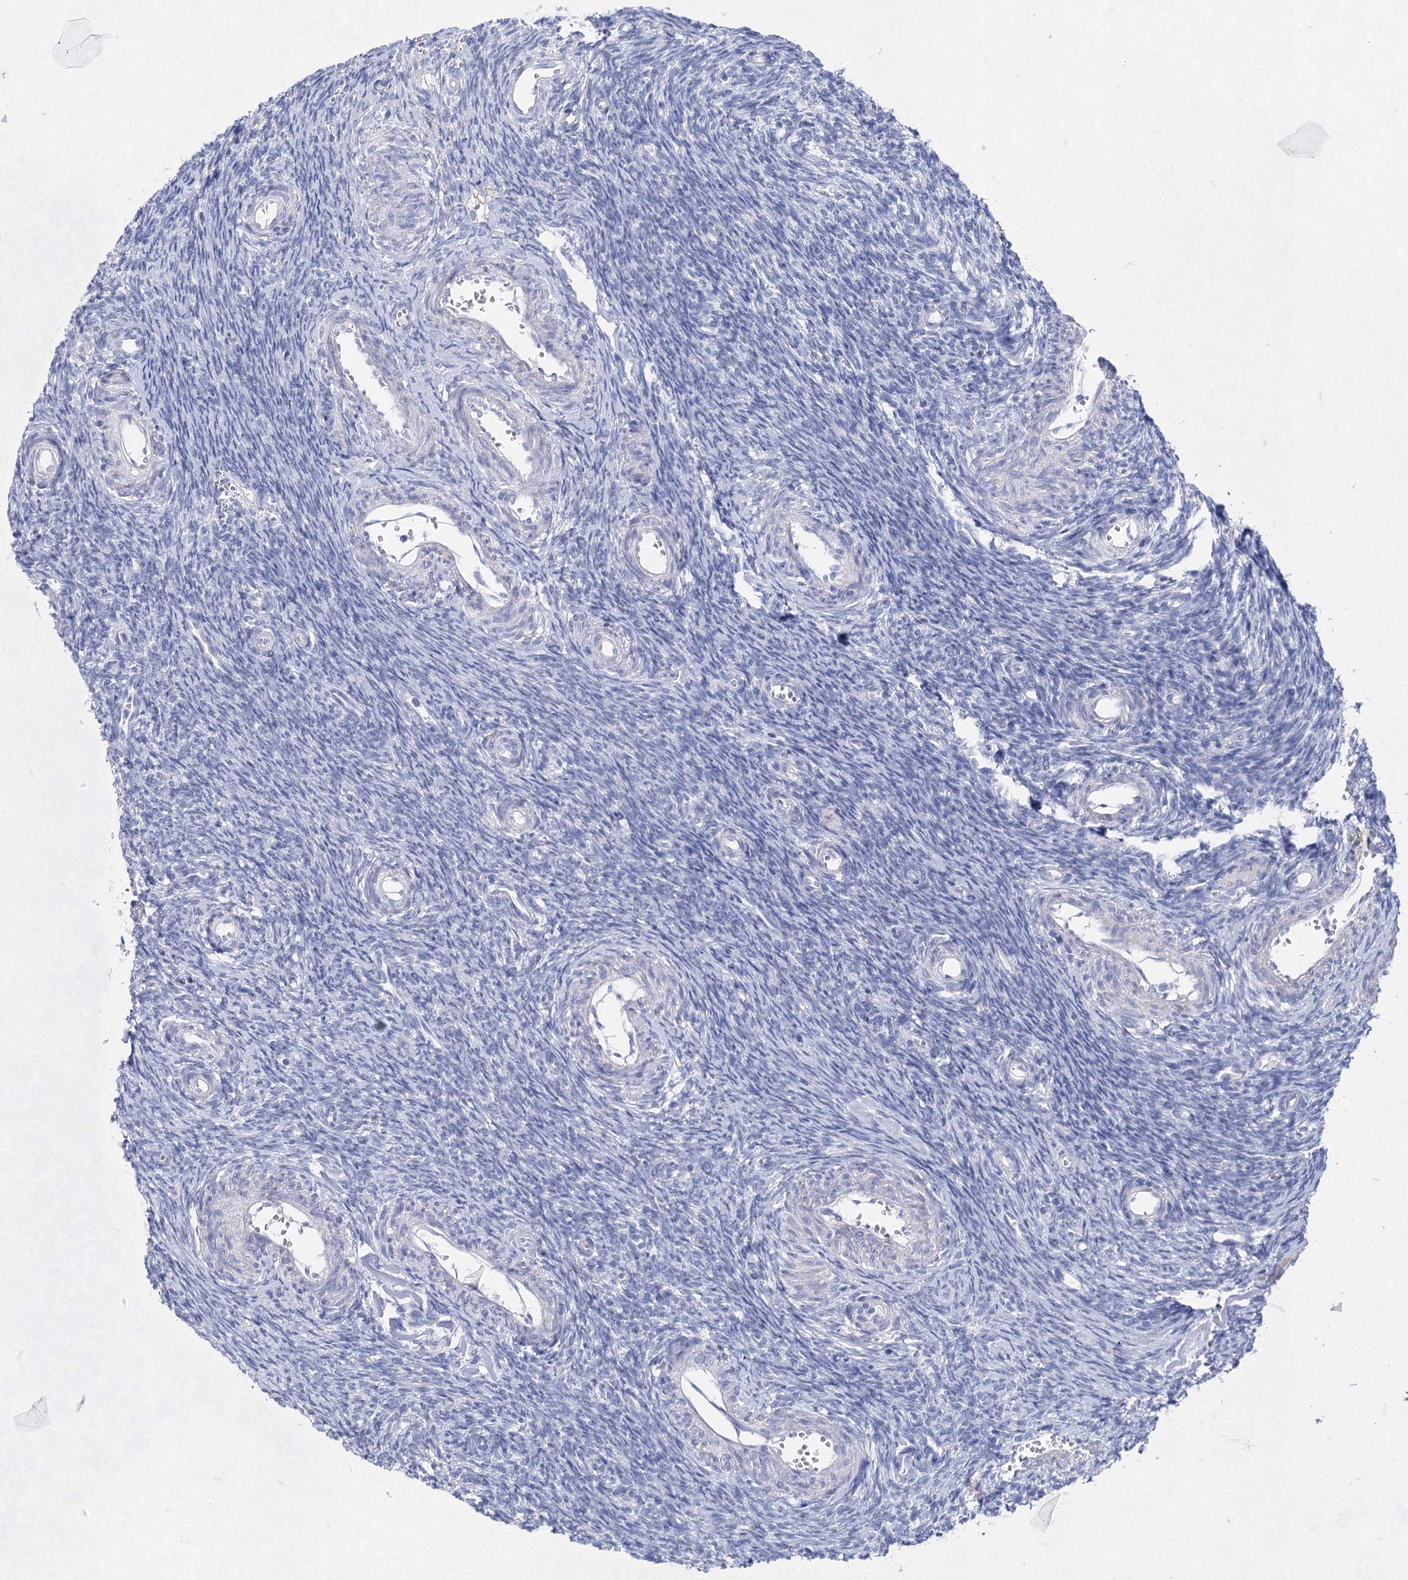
{"staining": {"intensity": "negative", "quantity": "none", "location": "none"}, "tissue": "ovary", "cell_type": "Ovarian stroma cells", "image_type": "normal", "snomed": [{"axis": "morphology", "description": "Normal tissue, NOS"}, {"axis": "topography", "description": "Ovary"}], "caption": "An immunohistochemistry (IHC) histopathology image of unremarkable ovary is shown. There is no staining in ovarian stroma cells of ovary. (DAB IHC with hematoxylin counter stain).", "gene": "ACRV1", "patient": {"sex": "female", "age": 39}}